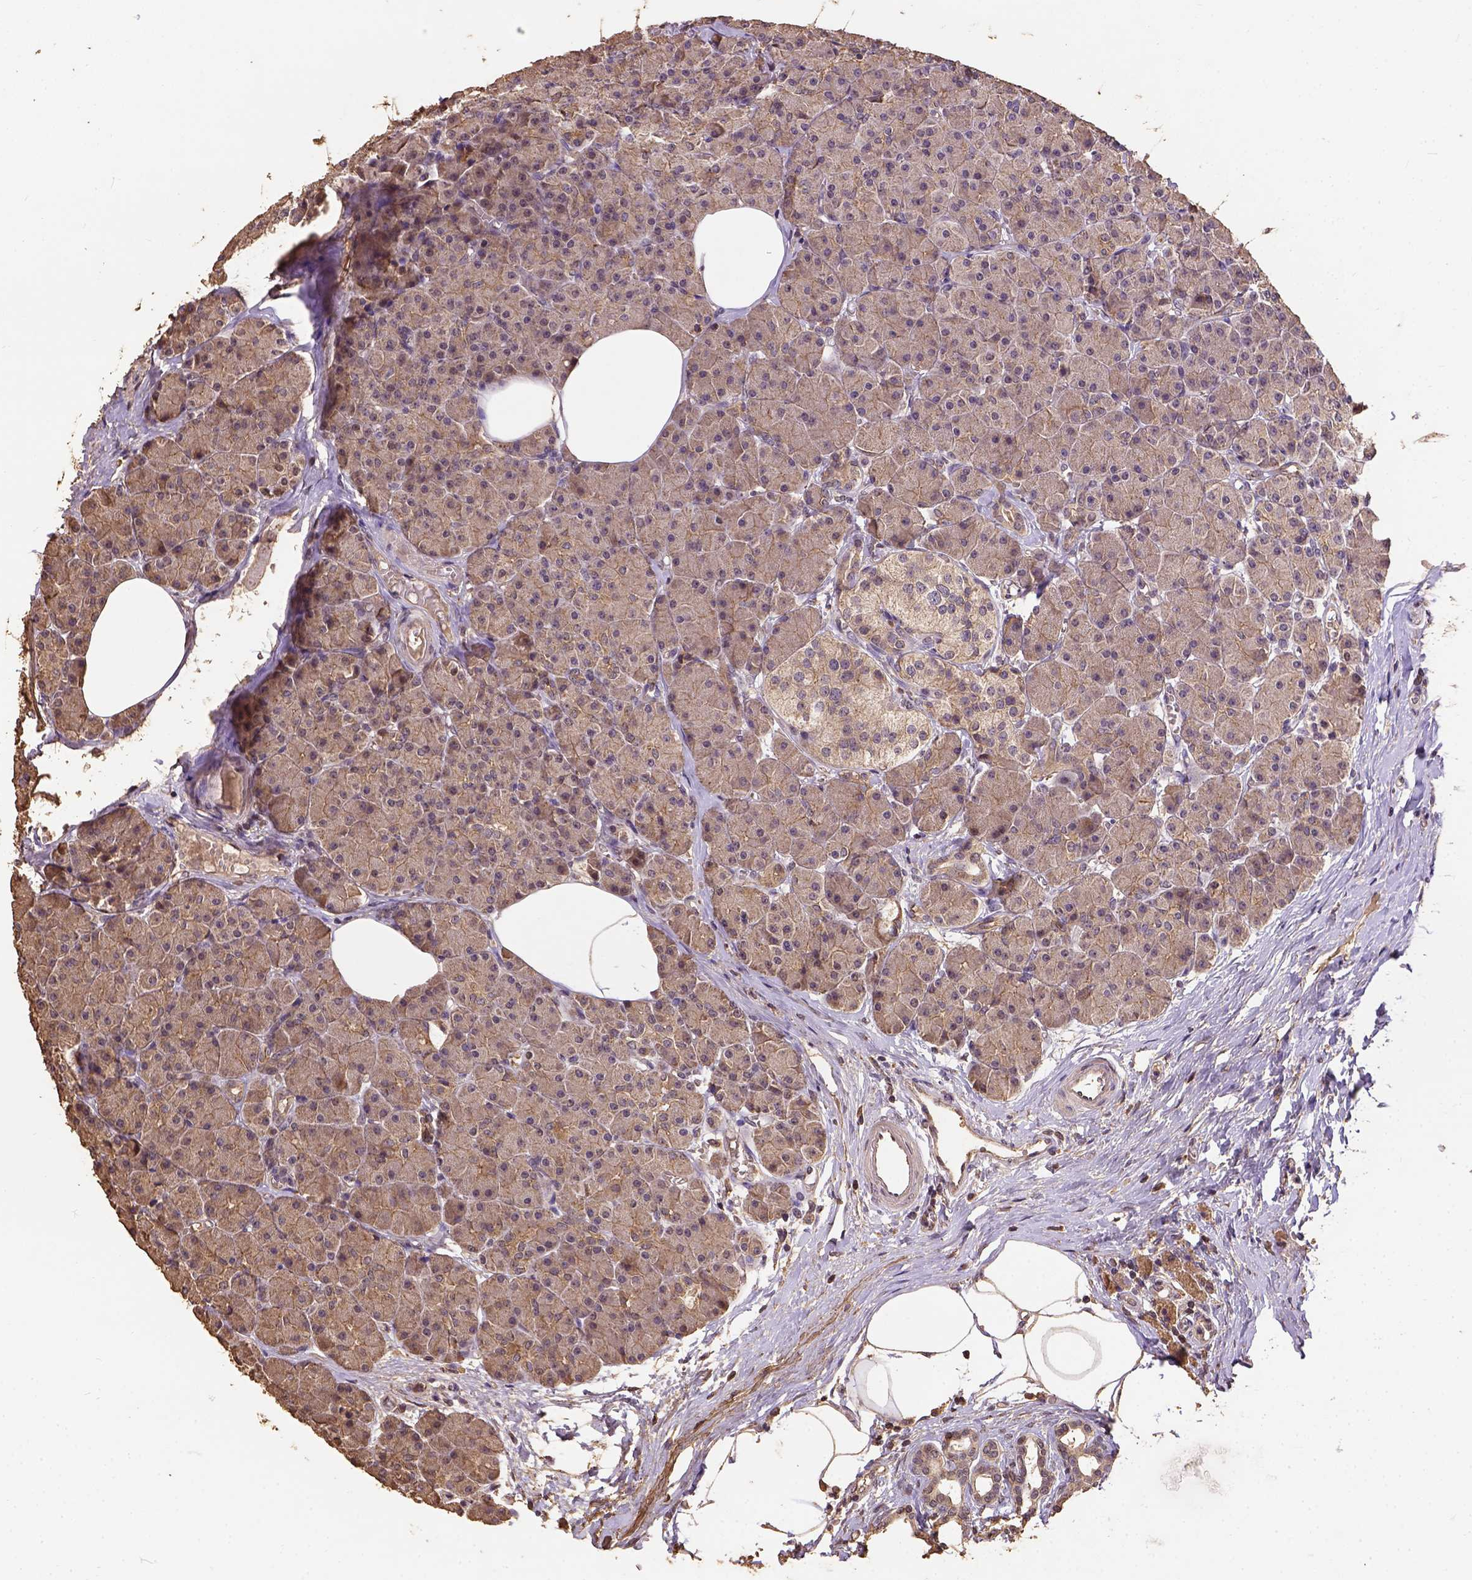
{"staining": {"intensity": "weak", "quantity": ">75%", "location": "cytoplasmic/membranous"}, "tissue": "pancreas", "cell_type": "Exocrine glandular cells", "image_type": "normal", "snomed": [{"axis": "morphology", "description": "Normal tissue, NOS"}, {"axis": "topography", "description": "Pancreas"}], "caption": "Immunohistochemical staining of benign human pancreas displays >75% levels of weak cytoplasmic/membranous protein staining in approximately >75% of exocrine glandular cells. The protein is stained brown, and the nuclei are stained in blue (DAB IHC with brightfield microscopy, high magnification).", "gene": "ATP1B3", "patient": {"sex": "female", "age": 45}}